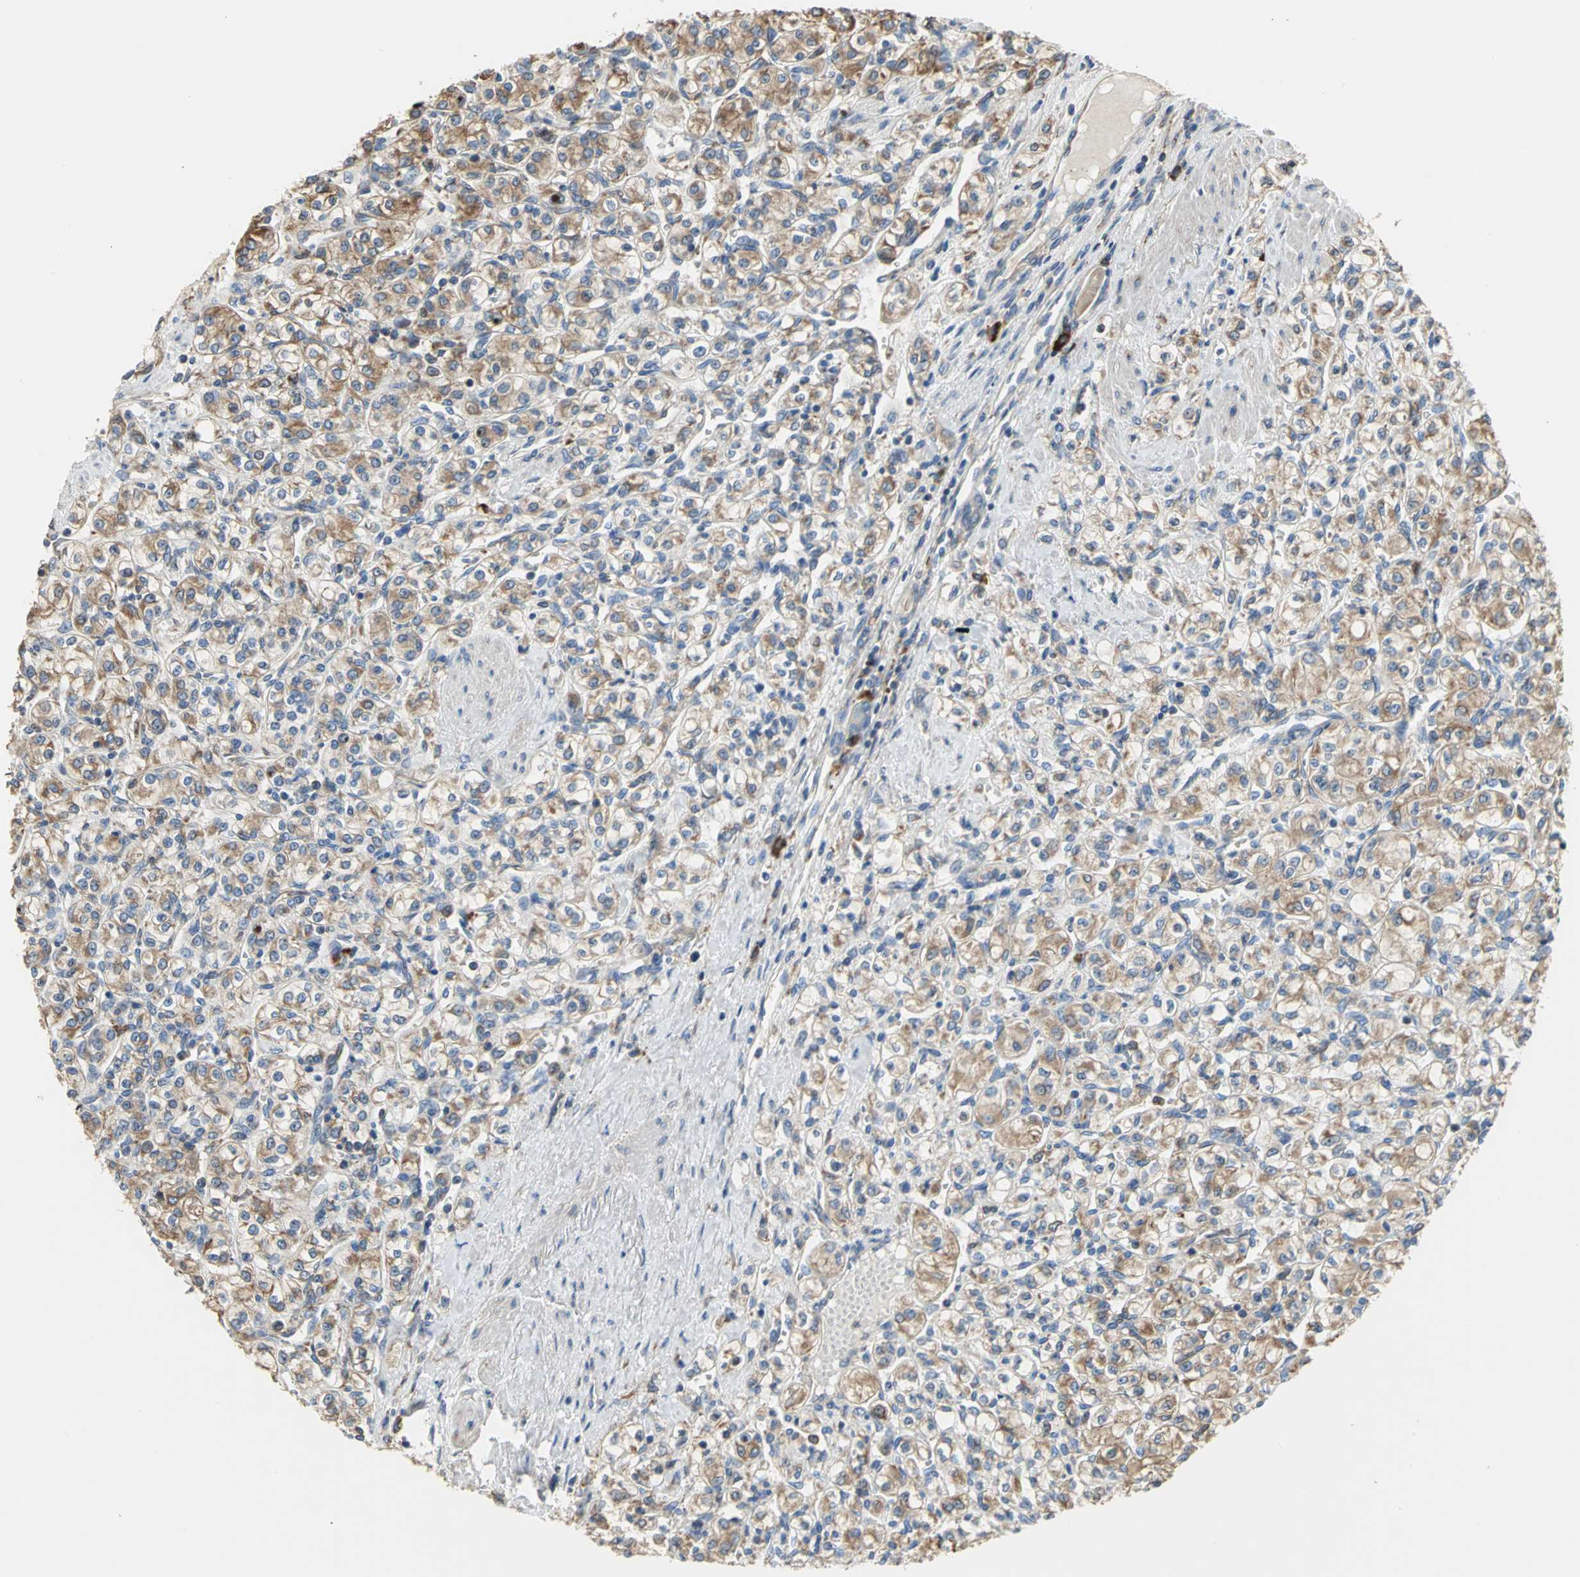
{"staining": {"intensity": "moderate", "quantity": ">75%", "location": "cytoplasmic/membranous"}, "tissue": "renal cancer", "cell_type": "Tumor cells", "image_type": "cancer", "snomed": [{"axis": "morphology", "description": "Adenocarcinoma, NOS"}, {"axis": "topography", "description": "Kidney"}], "caption": "High-power microscopy captured an immunohistochemistry micrograph of renal adenocarcinoma, revealing moderate cytoplasmic/membranous positivity in about >75% of tumor cells. (IHC, brightfield microscopy, high magnification).", "gene": "SDF2L1", "patient": {"sex": "male", "age": 77}}